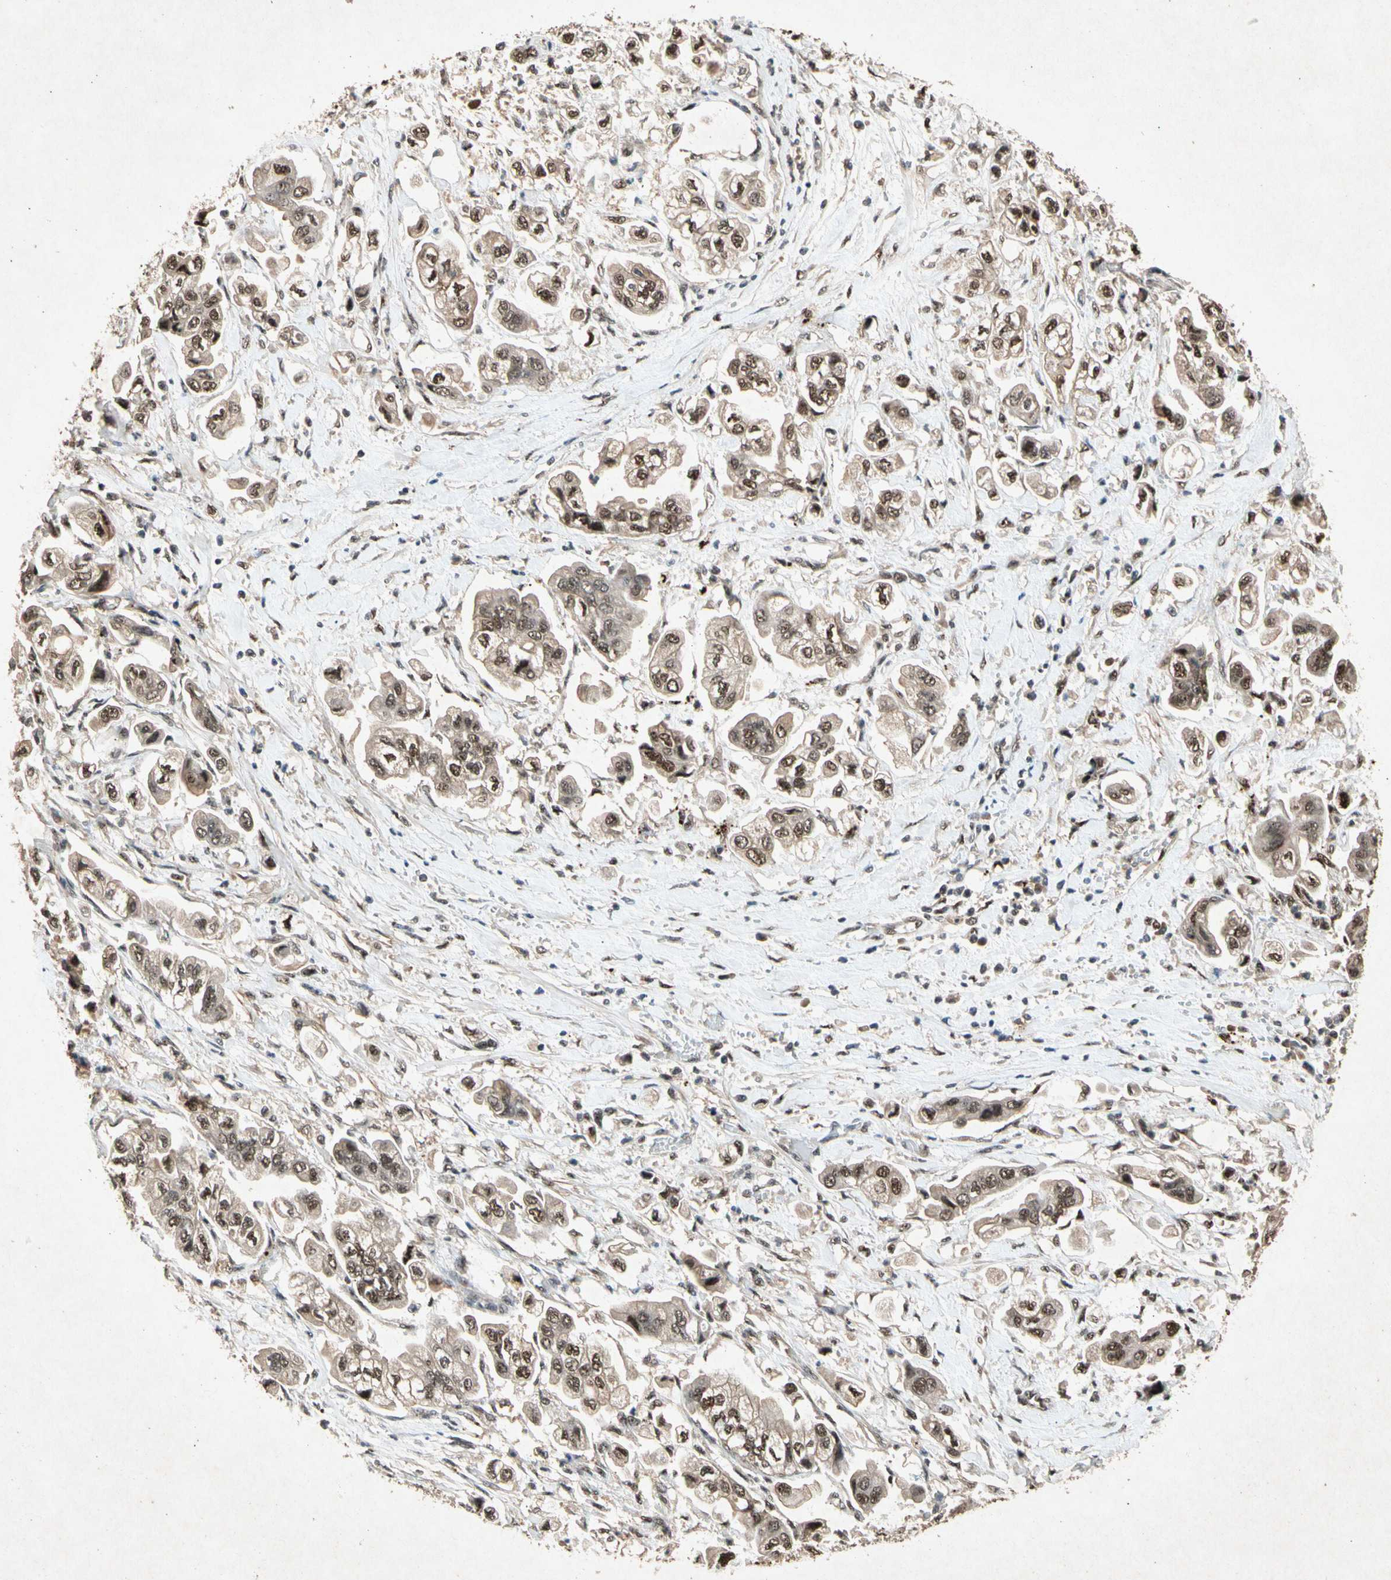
{"staining": {"intensity": "moderate", "quantity": ">75%", "location": "cytoplasmic/membranous,nuclear"}, "tissue": "stomach cancer", "cell_type": "Tumor cells", "image_type": "cancer", "snomed": [{"axis": "morphology", "description": "Adenocarcinoma, NOS"}, {"axis": "topography", "description": "Stomach"}], "caption": "DAB immunohistochemical staining of stomach cancer exhibits moderate cytoplasmic/membranous and nuclear protein expression in about >75% of tumor cells.", "gene": "PML", "patient": {"sex": "male", "age": 62}}